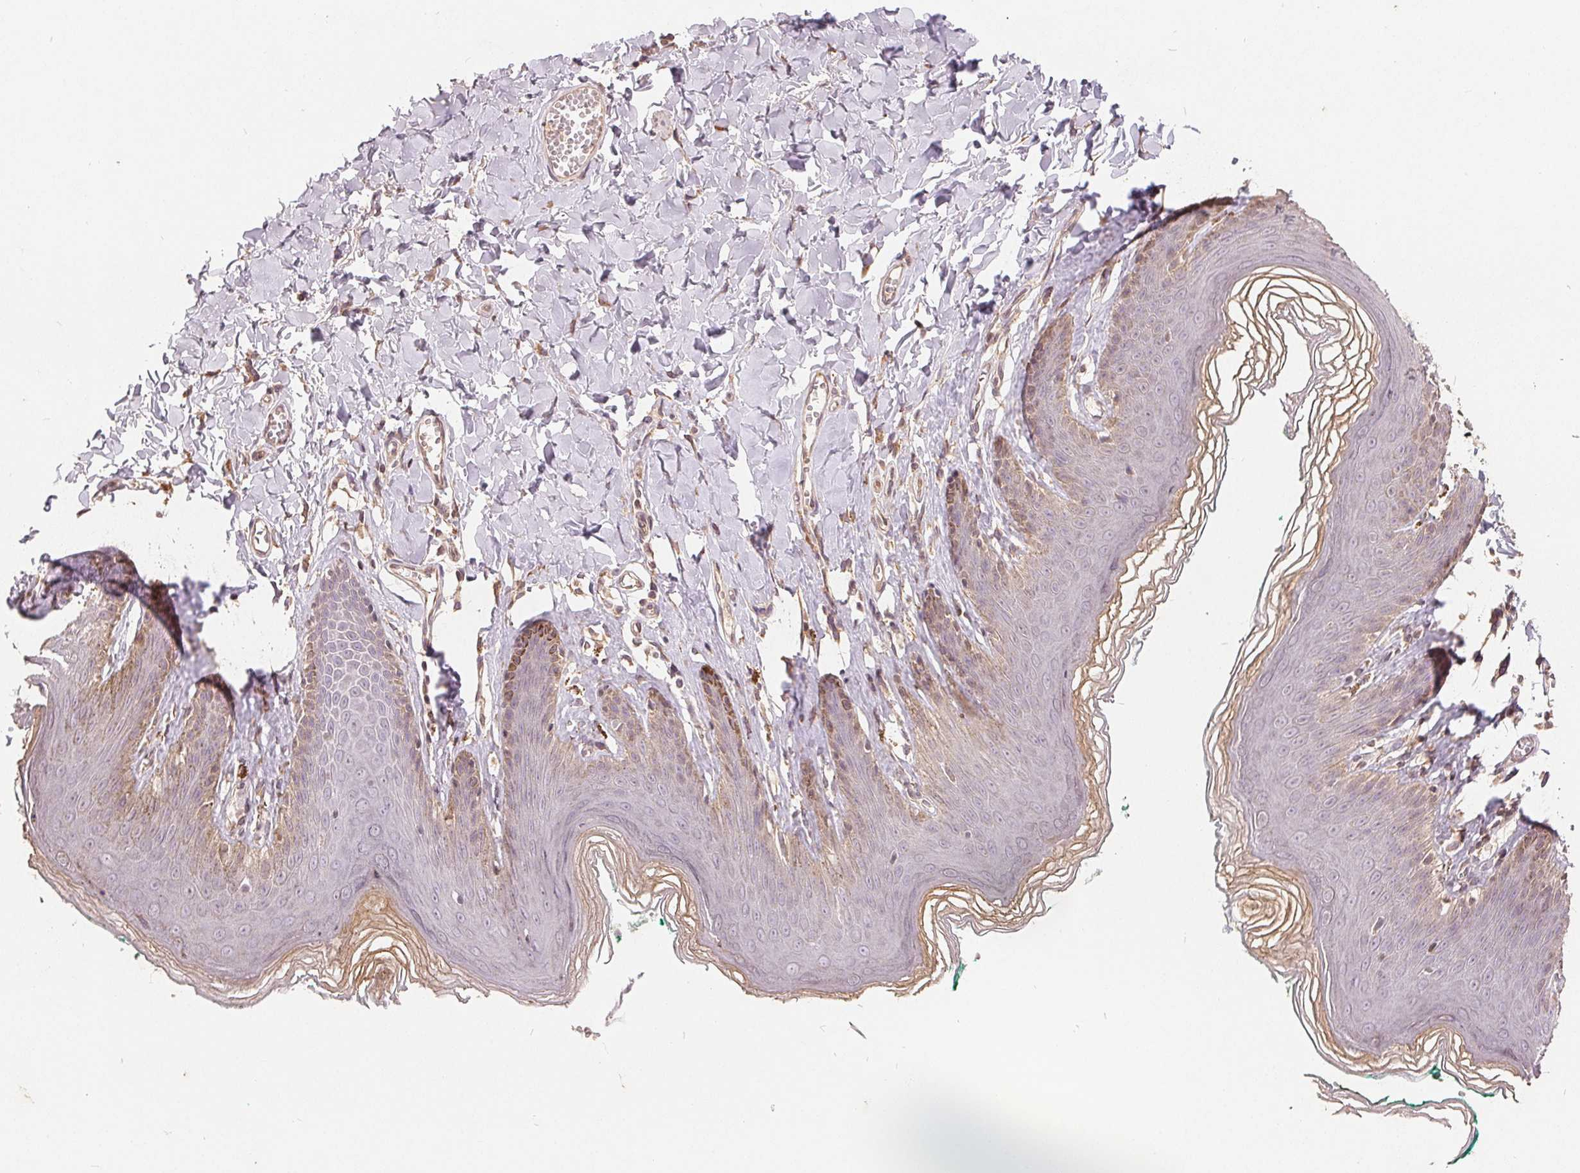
{"staining": {"intensity": "weak", "quantity": "<25%", "location": "cytoplasmic/membranous"}, "tissue": "skin", "cell_type": "Epidermal cells", "image_type": "normal", "snomed": [{"axis": "morphology", "description": "Normal tissue, NOS"}, {"axis": "topography", "description": "Vulva"}, {"axis": "topography", "description": "Peripheral nerve tissue"}], "caption": "DAB (3,3'-diaminobenzidine) immunohistochemical staining of normal skin displays no significant positivity in epidermal cells.", "gene": "CDIPT", "patient": {"sex": "female", "age": 66}}